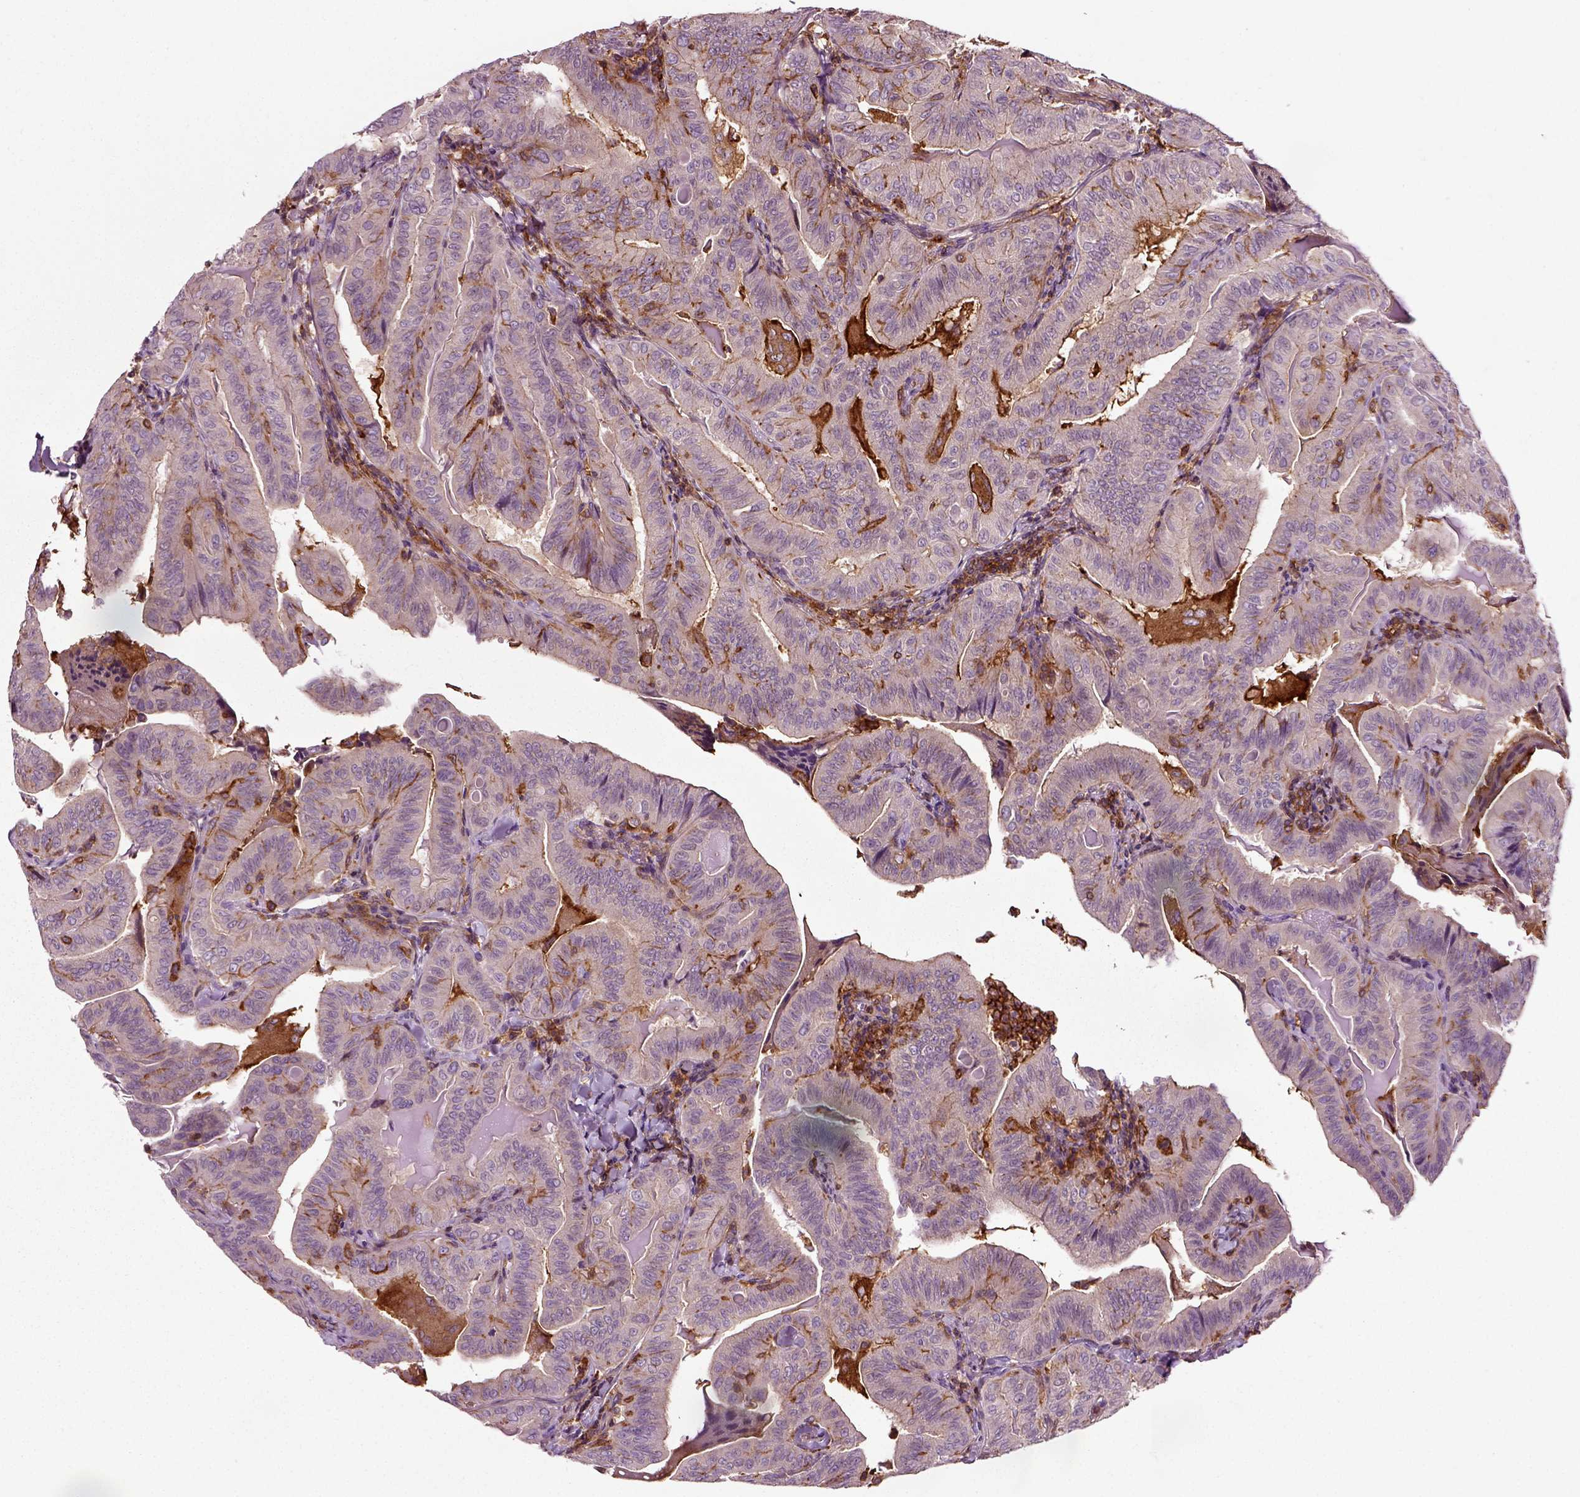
{"staining": {"intensity": "moderate", "quantity": "25%-75%", "location": "cytoplasmic/membranous"}, "tissue": "thyroid cancer", "cell_type": "Tumor cells", "image_type": "cancer", "snomed": [{"axis": "morphology", "description": "Papillary adenocarcinoma, NOS"}, {"axis": "topography", "description": "Thyroid gland"}], "caption": "Immunohistochemical staining of human thyroid cancer (papillary adenocarcinoma) shows moderate cytoplasmic/membranous protein expression in about 25%-75% of tumor cells. Using DAB (3,3'-diaminobenzidine) (brown) and hematoxylin (blue) stains, captured at high magnification using brightfield microscopy.", "gene": "RHOF", "patient": {"sex": "female", "age": 68}}